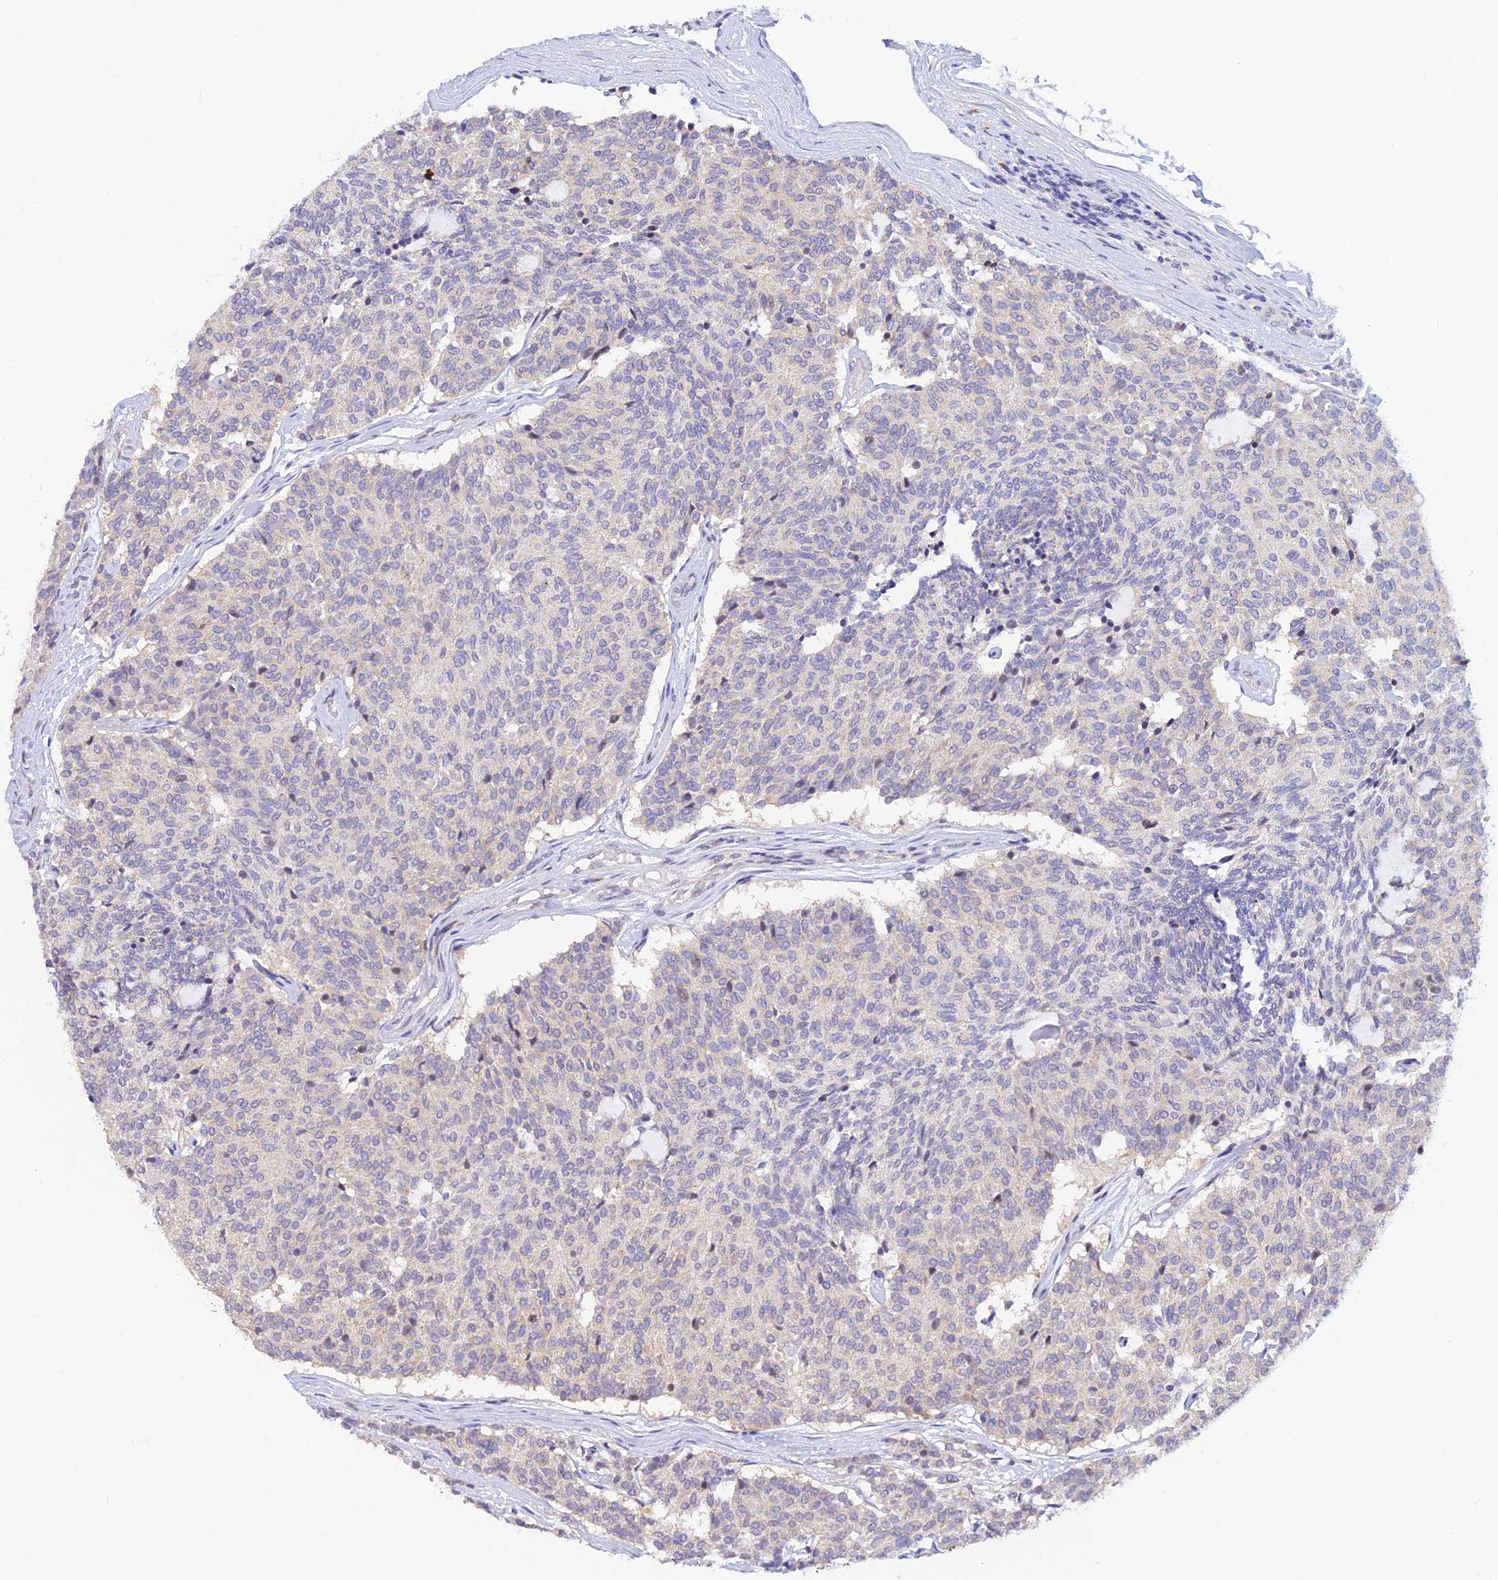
{"staining": {"intensity": "negative", "quantity": "none", "location": "none"}, "tissue": "carcinoid", "cell_type": "Tumor cells", "image_type": "cancer", "snomed": [{"axis": "morphology", "description": "Carcinoid, malignant, NOS"}, {"axis": "topography", "description": "Pancreas"}], "caption": "Human carcinoid stained for a protein using IHC reveals no positivity in tumor cells.", "gene": "INKA1", "patient": {"sex": "female", "age": 54}}